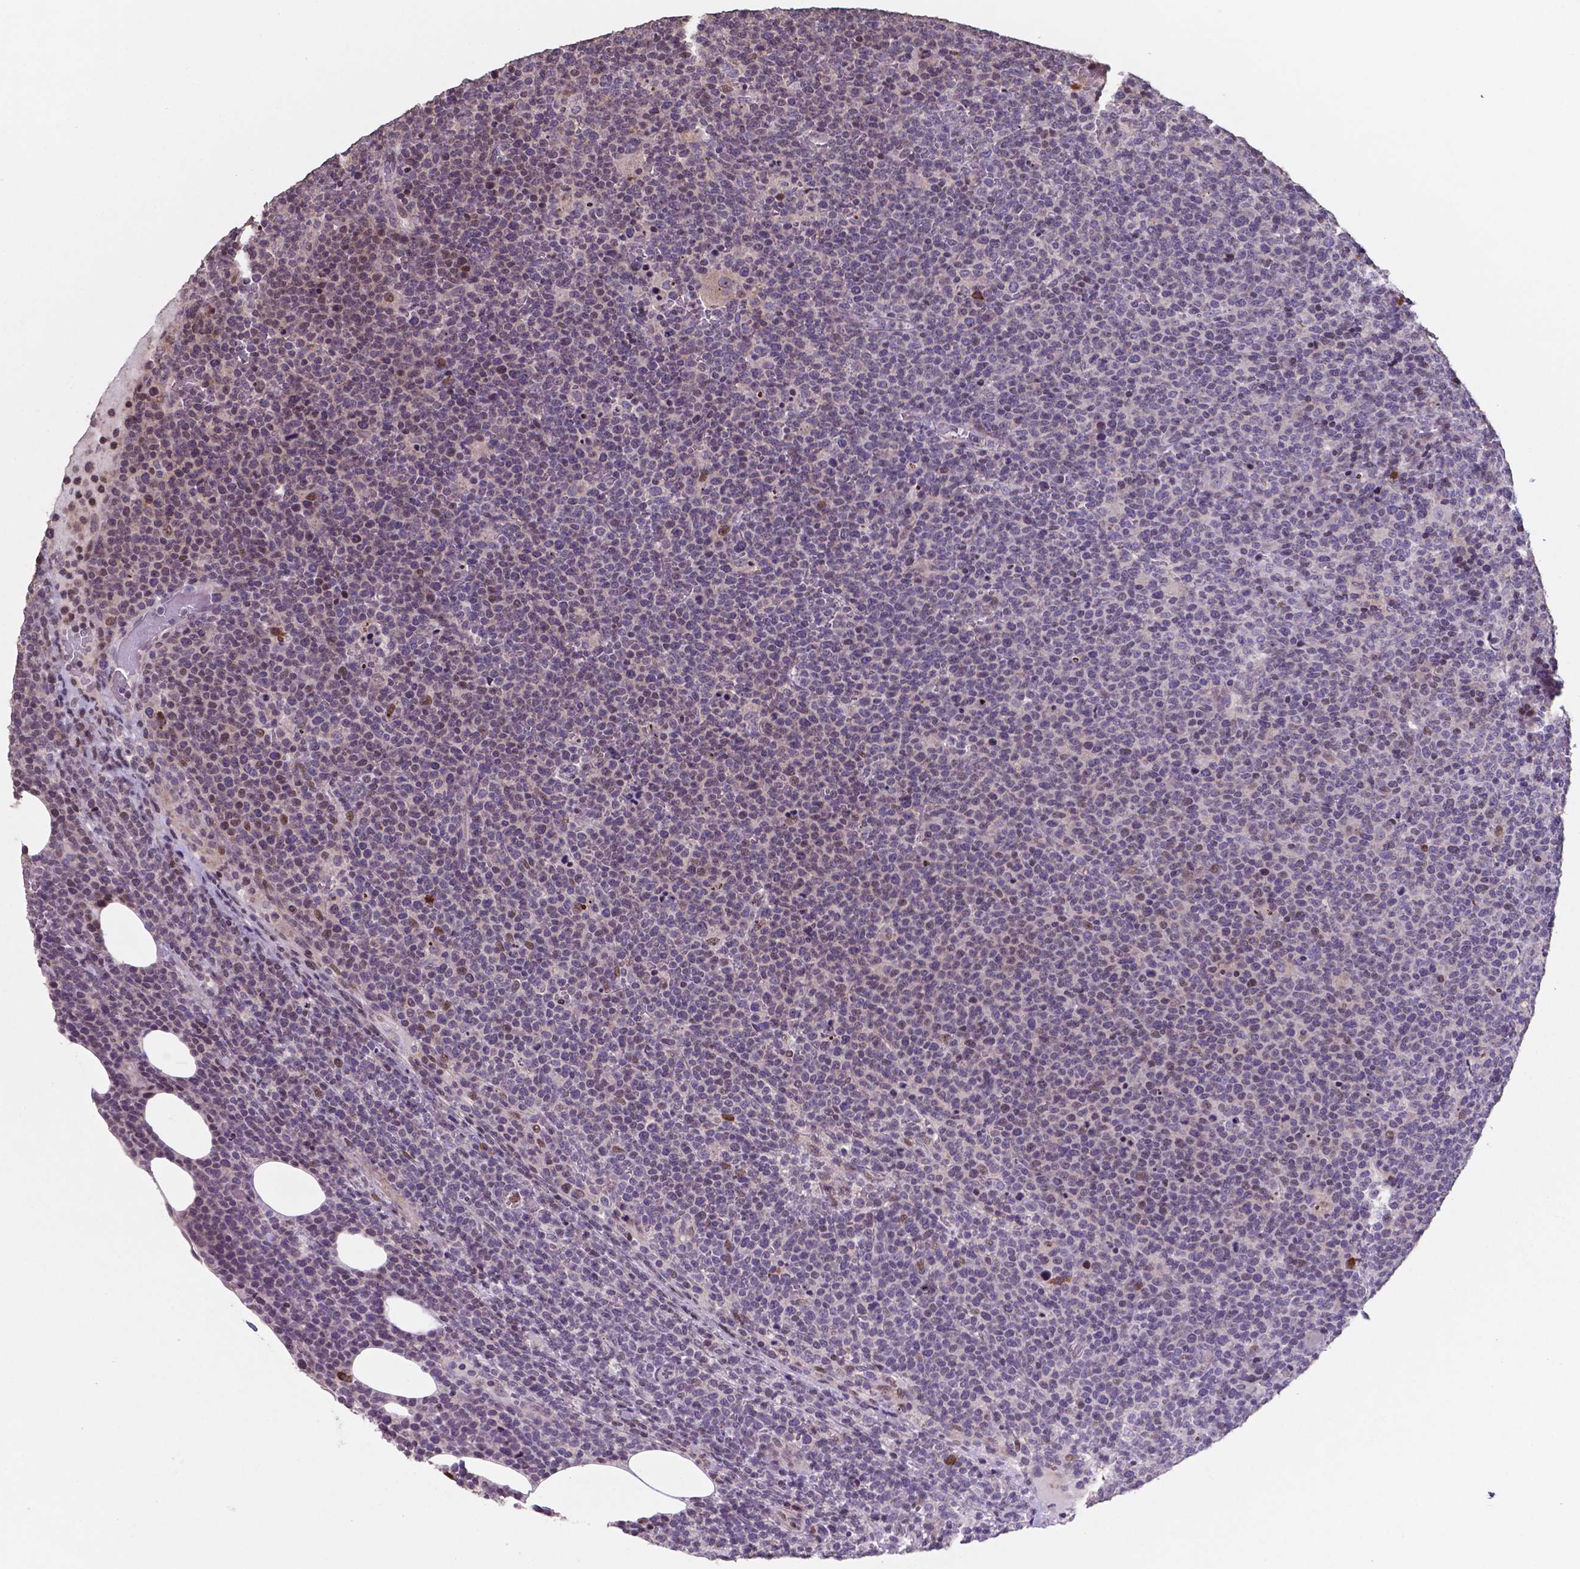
{"staining": {"intensity": "moderate", "quantity": "<25%", "location": "nuclear"}, "tissue": "lymphoma", "cell_type": "Tumor cells", "image_type": "cancer", "snomed": [{"axis": "morphology", "description": "Malignant lymphoma, non-Hodgkin's type, High grade"}, {"axis": "topography", "description": "Lymph node"}], "caption": "Protein staining shows moderate nuclear expression in about <25% of tumor cells in malignant lymphoma, non-Hodgkin's type (high-grade). Nuclei are stained in blue.", "gene": "MLC1", "patient": {"sex": "male", "age": 61}}